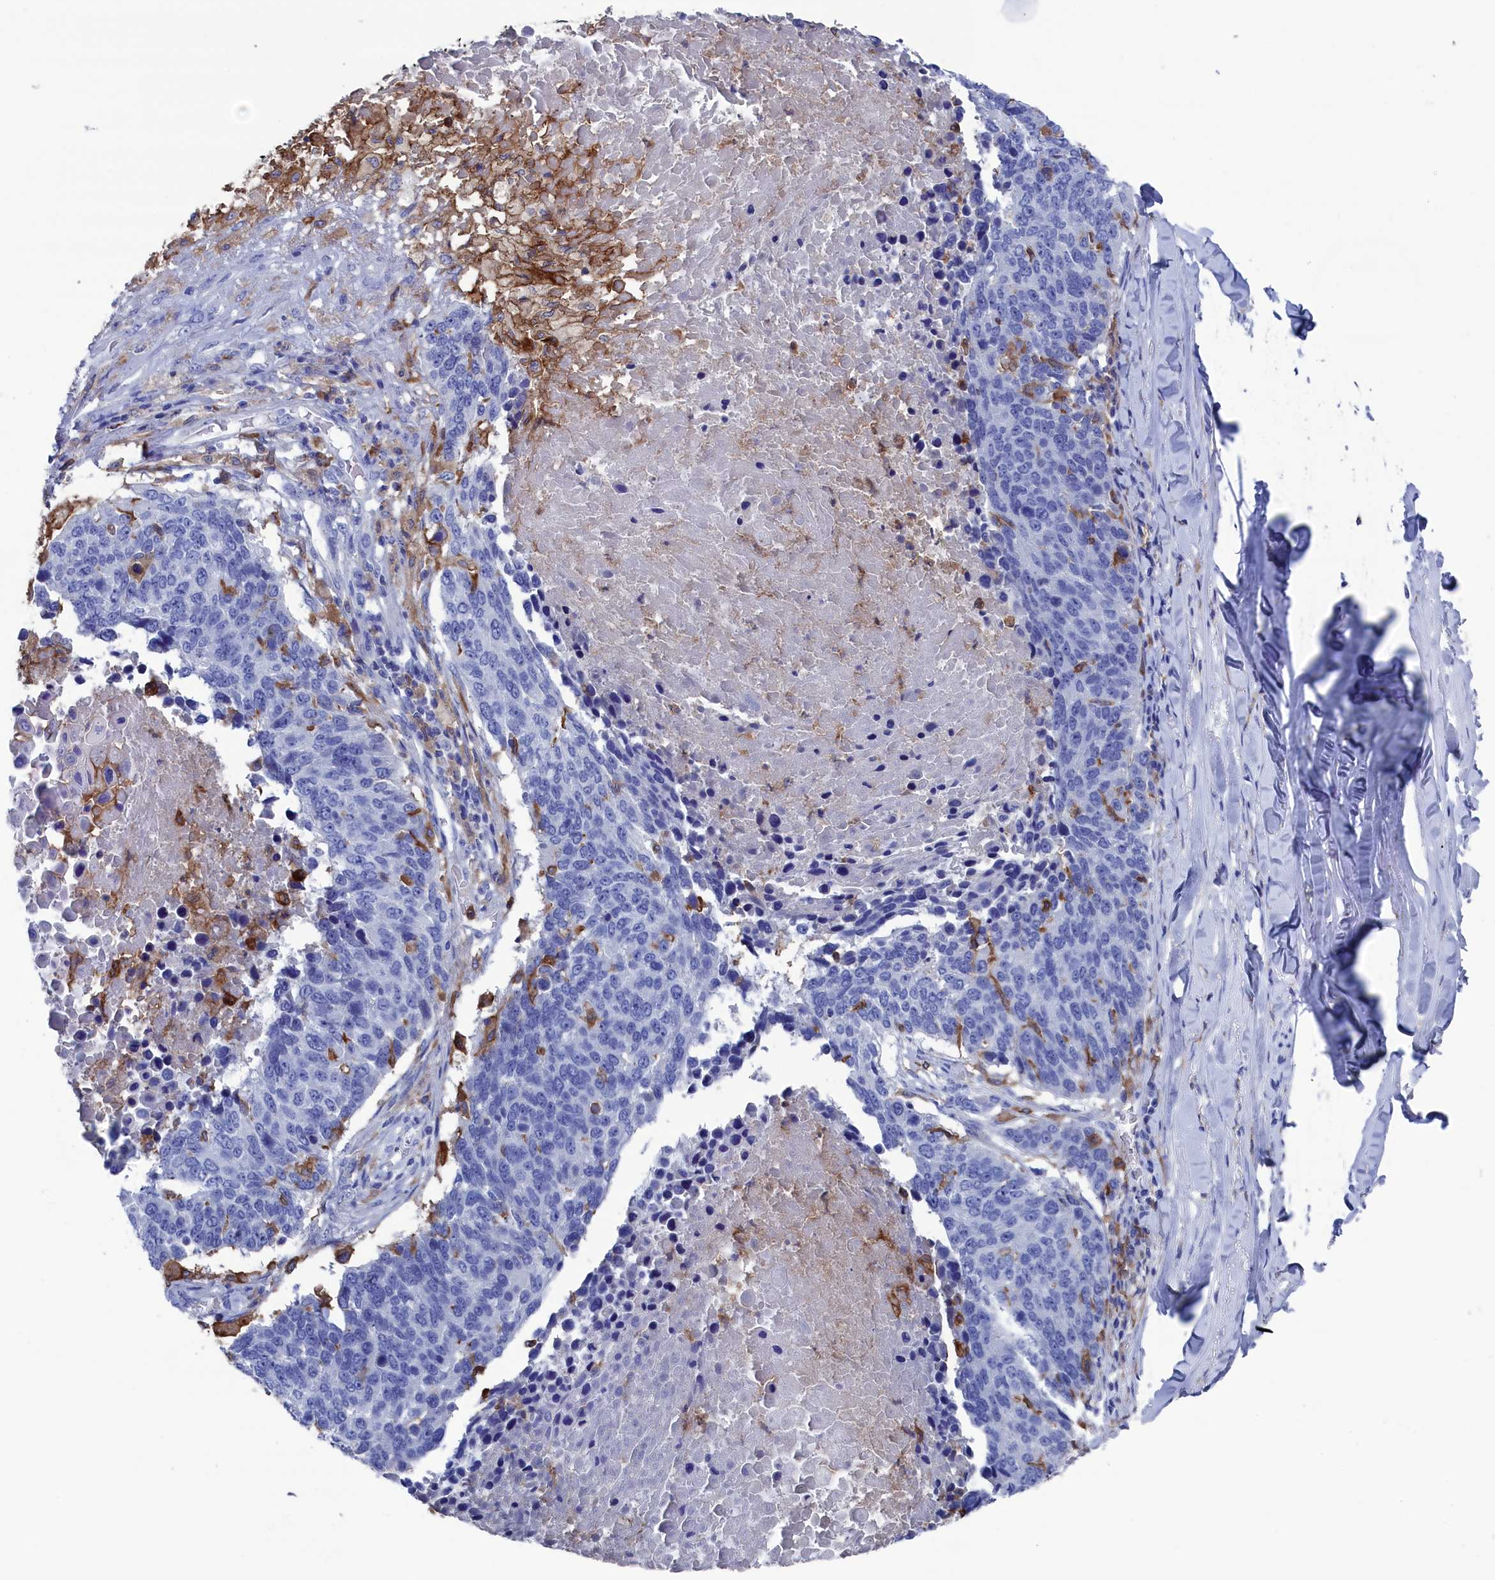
{"staining": {"intensity": "negative", "quantity": "none", "location": "none"}, "tissue": "lung cancer", "cell_type": "Tumor cells", "image_type": "cancer", "snomed": [{"axis": "morphology", "description": "Normal tissue, NOS"}, {"axis": "morphology", "description": "Squamous cell carcinoma, NOS"}, {"axis": "topography", "description": "Lymph node"}, {"axis": "topography", "description": "Lung"}], "caption": "Lung squamous cell carcinoma was stained to show a protein in brown. There is no significant expression in tumor cells. (Brightfield microscopy of DAB IHC at high magnification).", "gene": "TYROBP", "patient": {"sex": "male", "age": 66}}